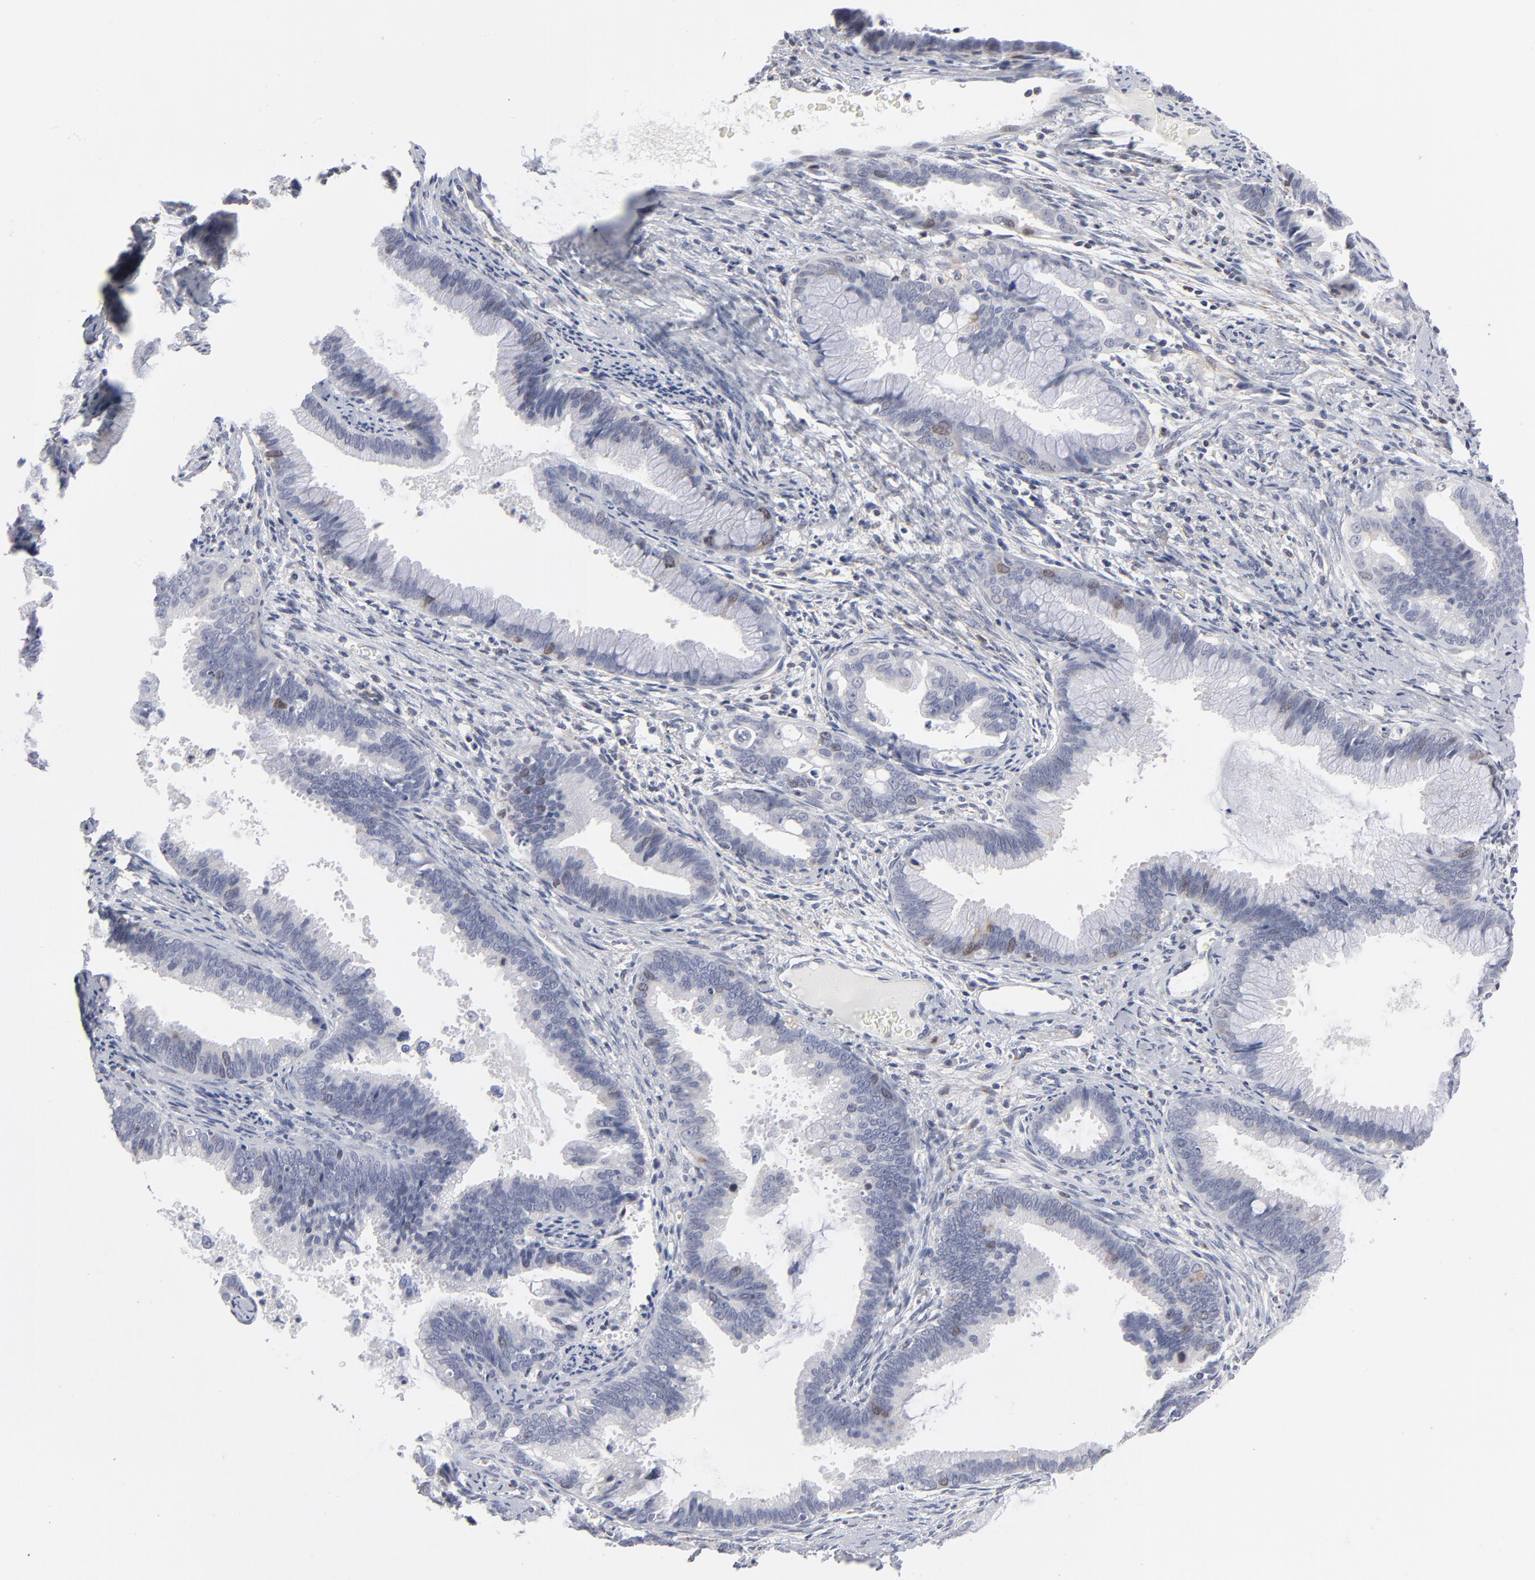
{"staining": {"intensity": "weak", "quantity": "<25%", "location": "nuclear"}, "tissue": "cervical cancer", "cell_type": "Tumor cells", "image_type": "cancer", "snomed": [{"axis": "morphology", "description": "Adenocarcinoma, NOS"}, {"axis": "topography", "description": "Cervix"}], "caption": "High power microscopy micrograph of an IHC histopathology image of cervical adenocarcinoma, revealing no significant staining in tumor cells. The staining was performed using DAB (3,3'-diaminobenzidine) to visualize the protein expression in brown, while the nuclei were stained in blue with hematoxylin (Magnification: 20x).", "gene": "AURKA", "patient": {"sex": "female", "age": 47}}